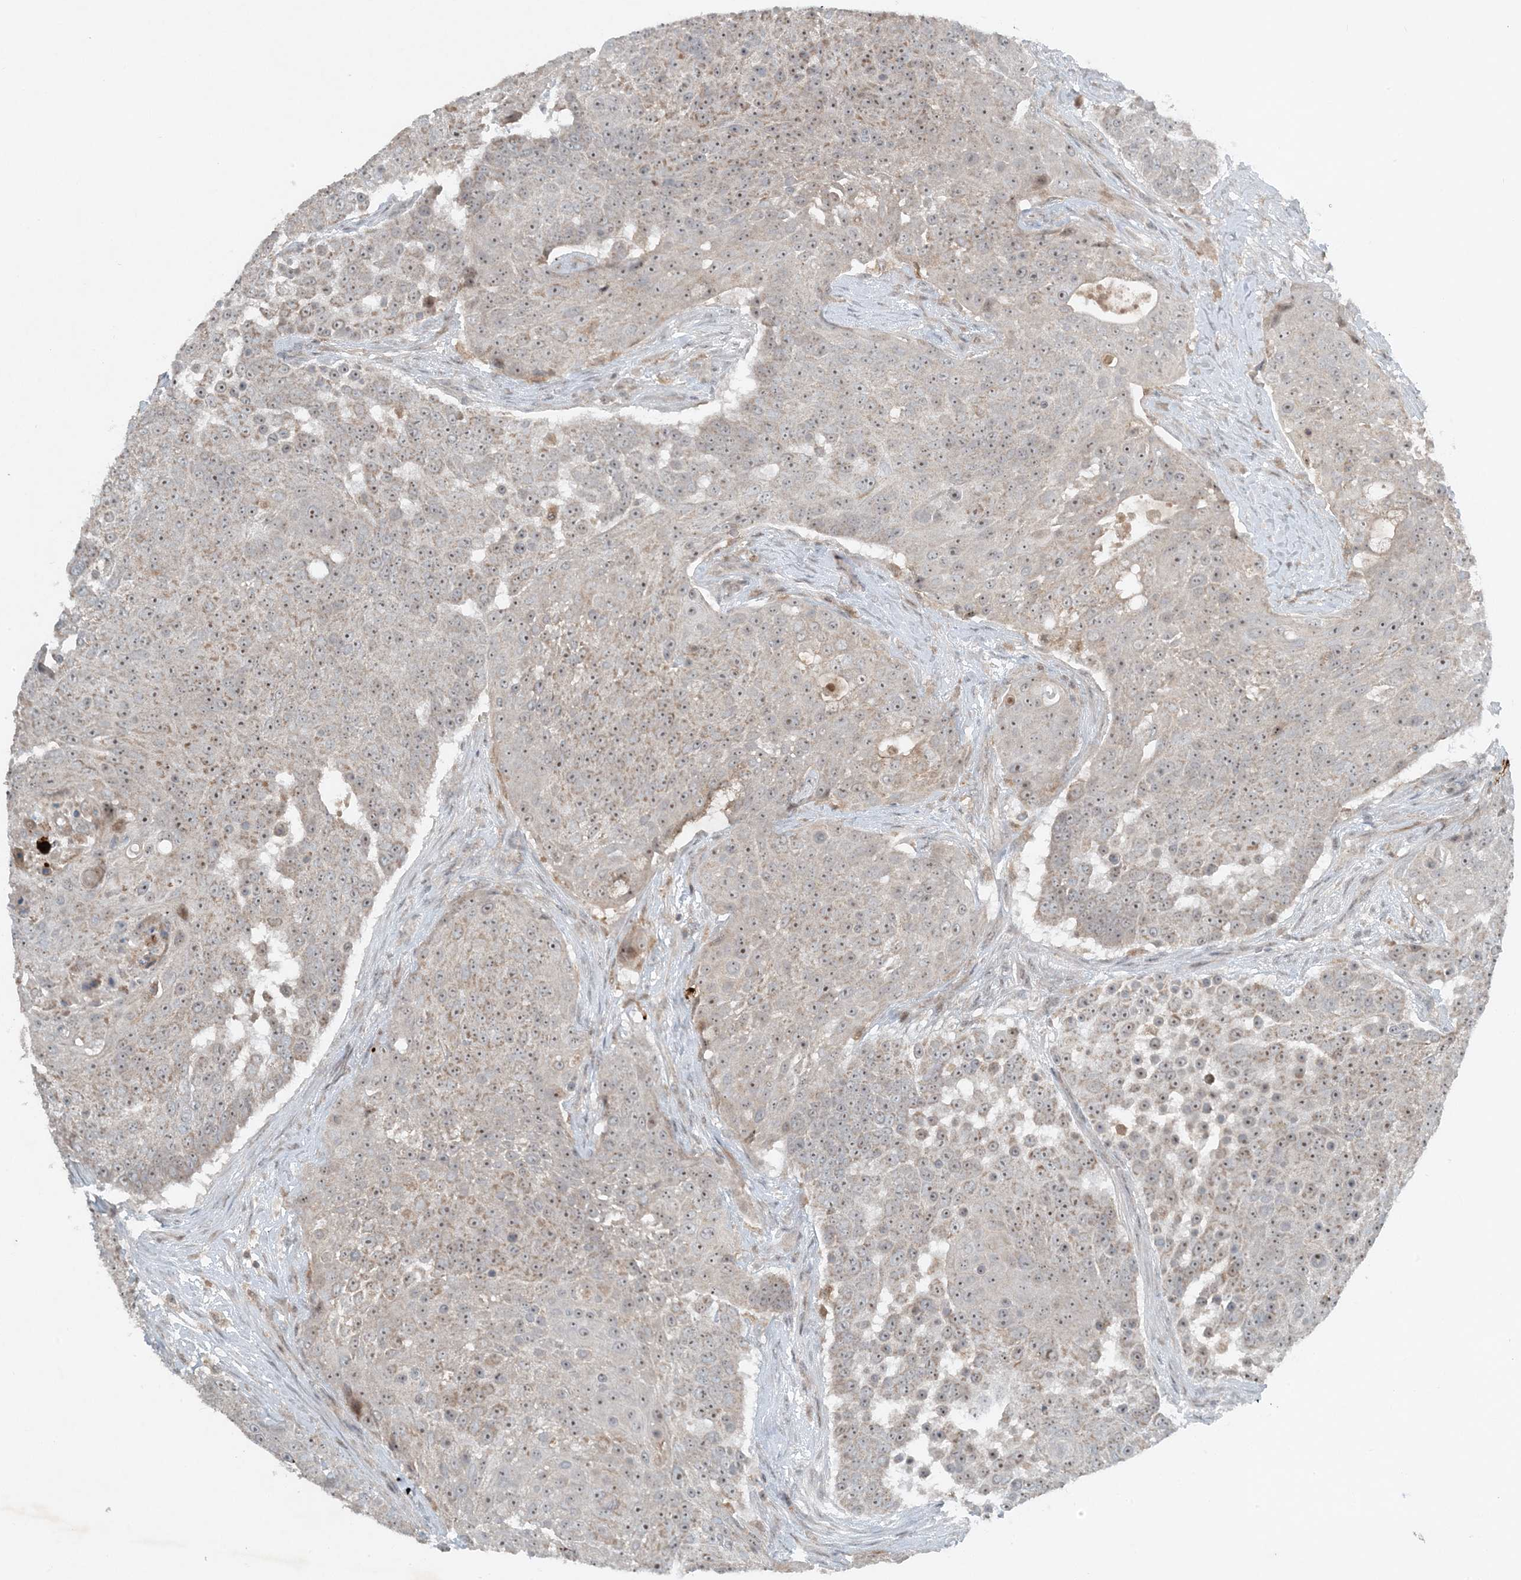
{"staining": {"intensity": "weak", "quantity": ">75%", "location": "cytoplasmic/membranous,nuclear"}, "tissue": "urothelial cancer", "cell_type": "Tumor cells", "image_type": "cancer", "snomed": [{"axis": "morphology", "description": "Urothelial carcinoma, High grade"}, {"axis": "topography", "description": "Urinary bladder"}], "caption": "Protein staining by immunohistochemistry (IHC) demonstrates weak cytoplasmic/membranous and nuclear staining in approximately >75% of tumor cells in urothelial cancer. (DAB = brown stain, brightfield microscopy at high magnification).", "gene": "MITD1", "patient": {"sex": "female", "age": 63}}